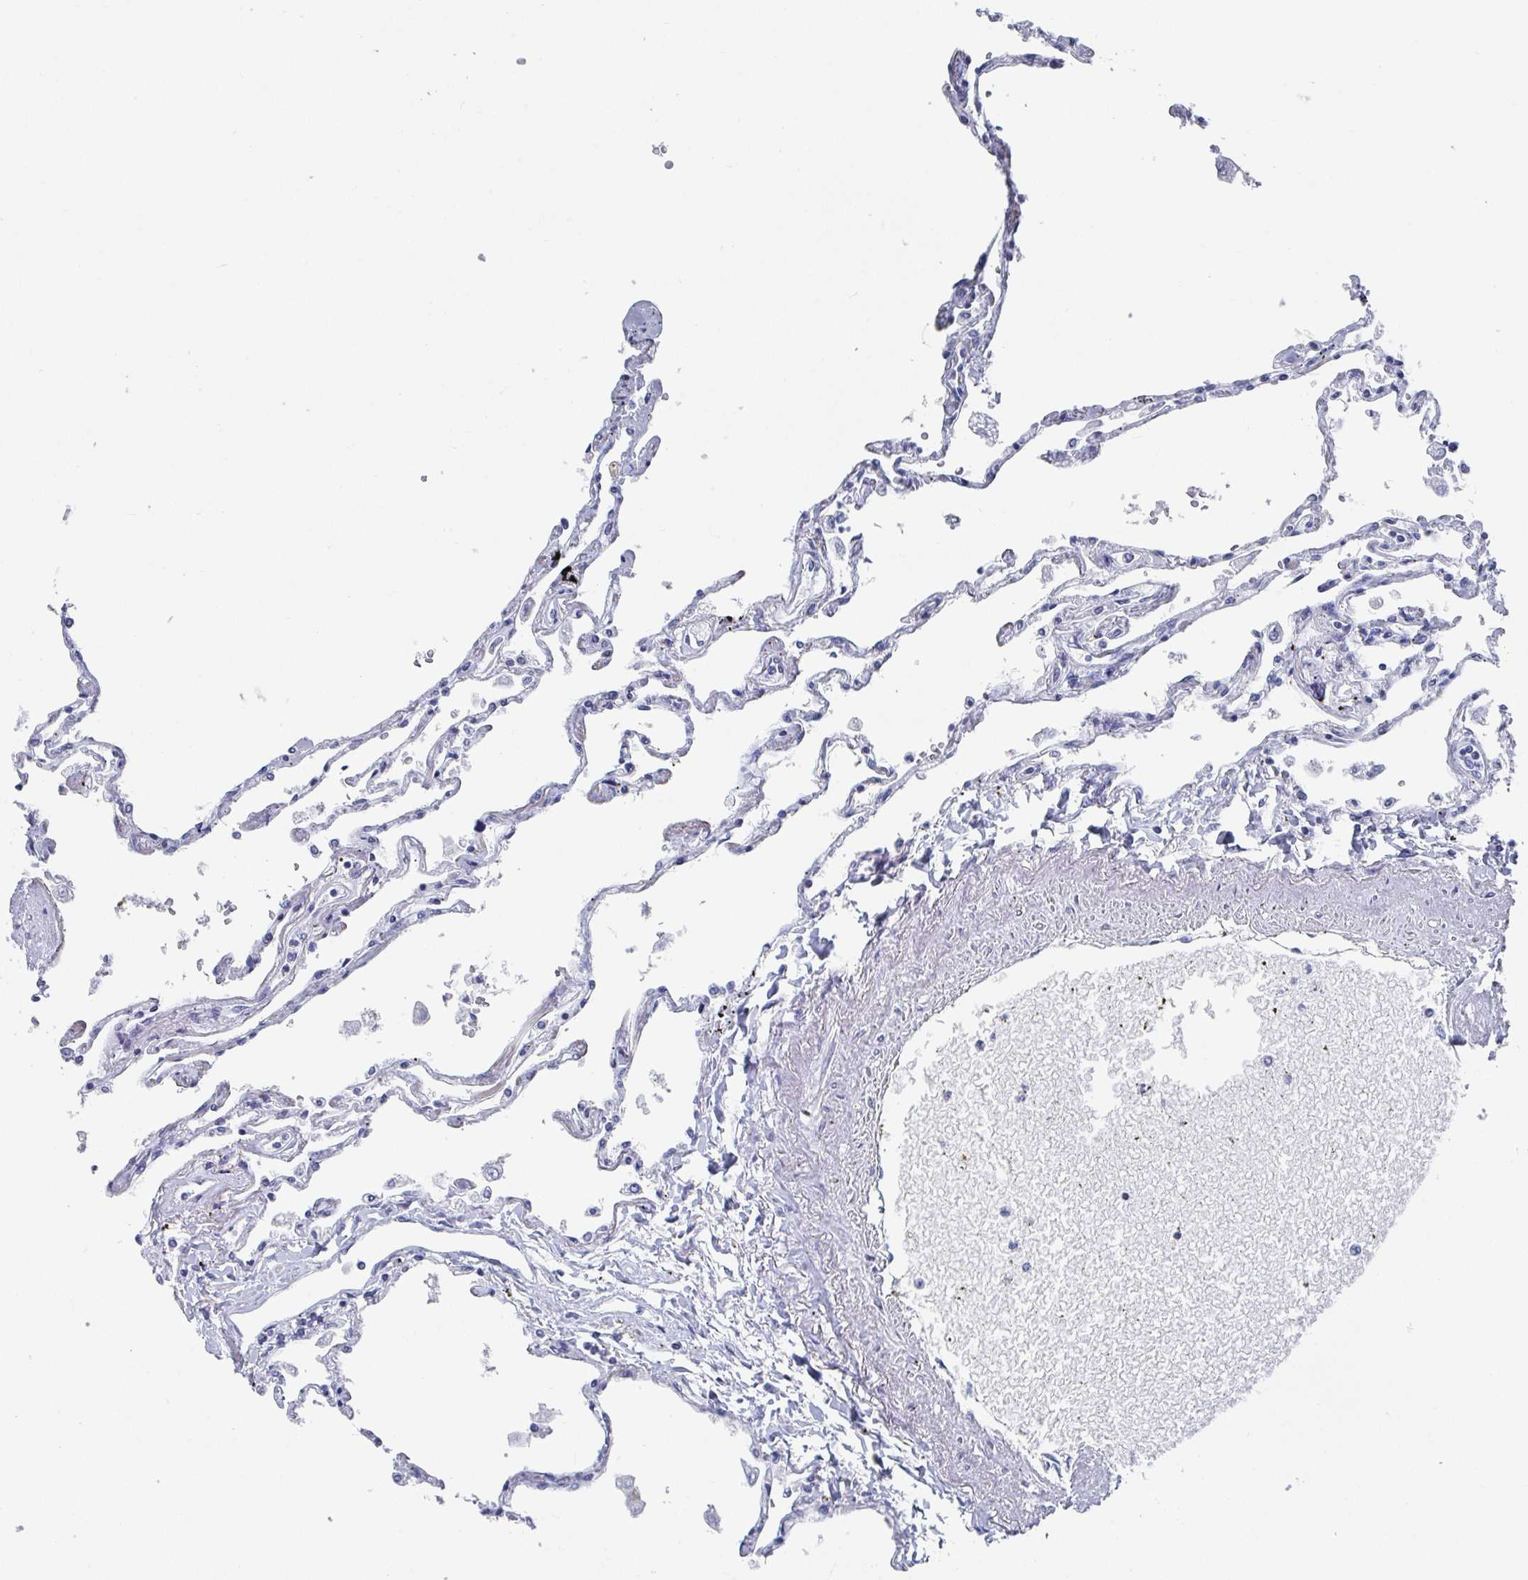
{"staining": {"intensity": "negative", "quantity": "none", "location": "none"}, "tissue": "lung", "cell_type": "Alveolar cells", "image_type": "normal", "snomed": [{"axis": "morphology", "description": "Normal tissue, NOS"}, {"axis": "topography", "description": "Lung"}], "caption": "This is an immunohistochemistry (IHC) image of unremarkable lung. There is no staining in alveolar cells.", "gene": "CAMKV", "patient": {"sex": "female", "age": 67}}